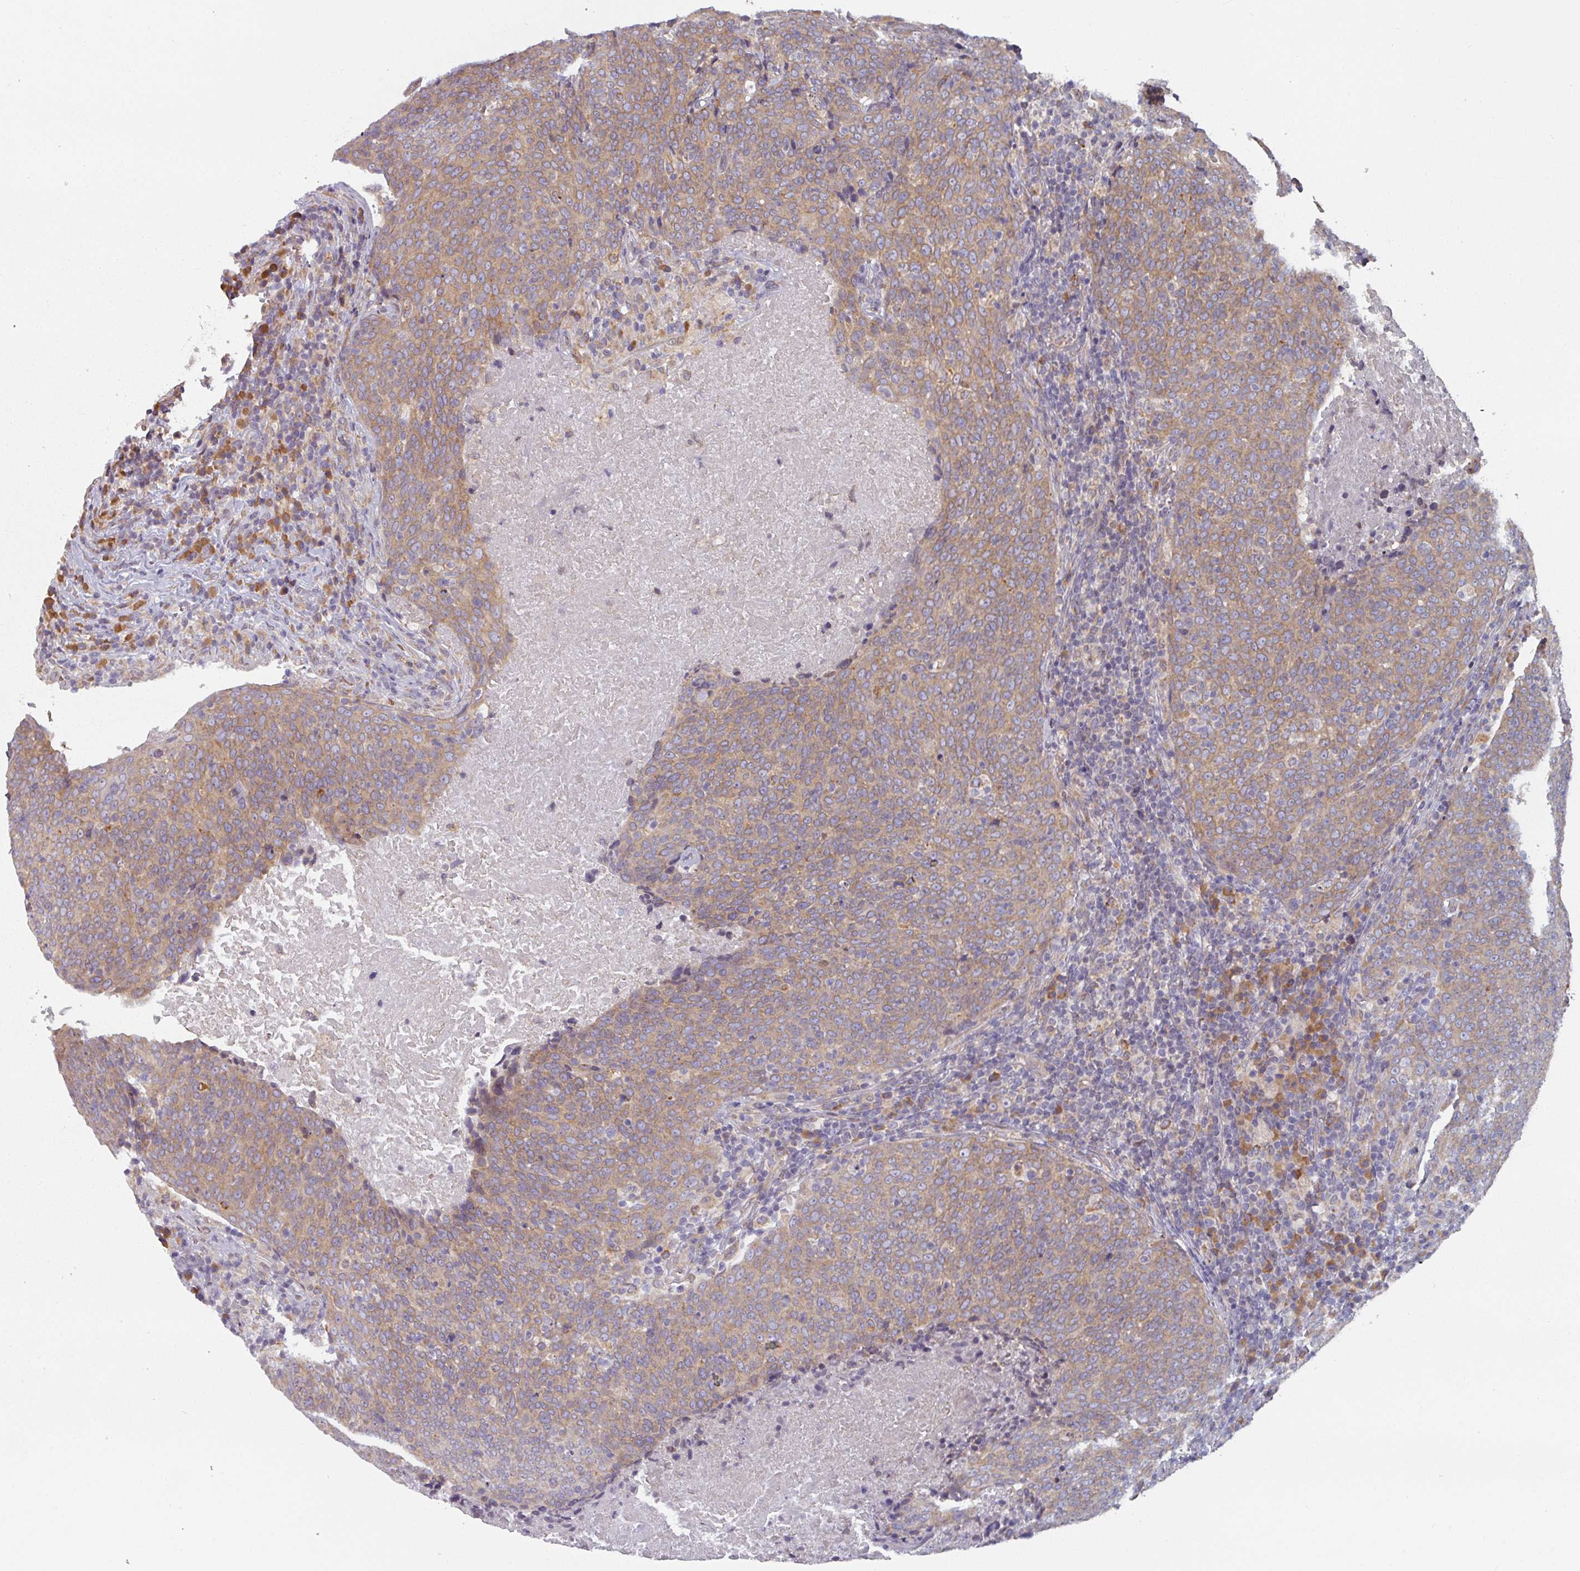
{"staining": {"intensity": "moderate", "quantity": ">75%", "location": "cytoplasmic/membranous"}, "tissue": "head and neck cancer", "cell_type": "Tumor cells", "image_type": "cancer", "snomed": [{"axis": "morphology", "description": "Squamous cell carcinoma, NOS"}, {"axis": "morphology", "description": "Squamous cell carcinoma, metastatic, NOS"}, {"axis": "topography", "description": "Lymph node"}, {"axis": "topography", "description": "Head-Neck"}], "caption": "This is an image of IHC staining of head and neck cancer (metastatic squamous cell carcinoma), which shows moderate expression in the cytoplasmic/membranous of tumor cells.", "gene": "TAPT1", "patient": {"sex": "male", "age": 62}}